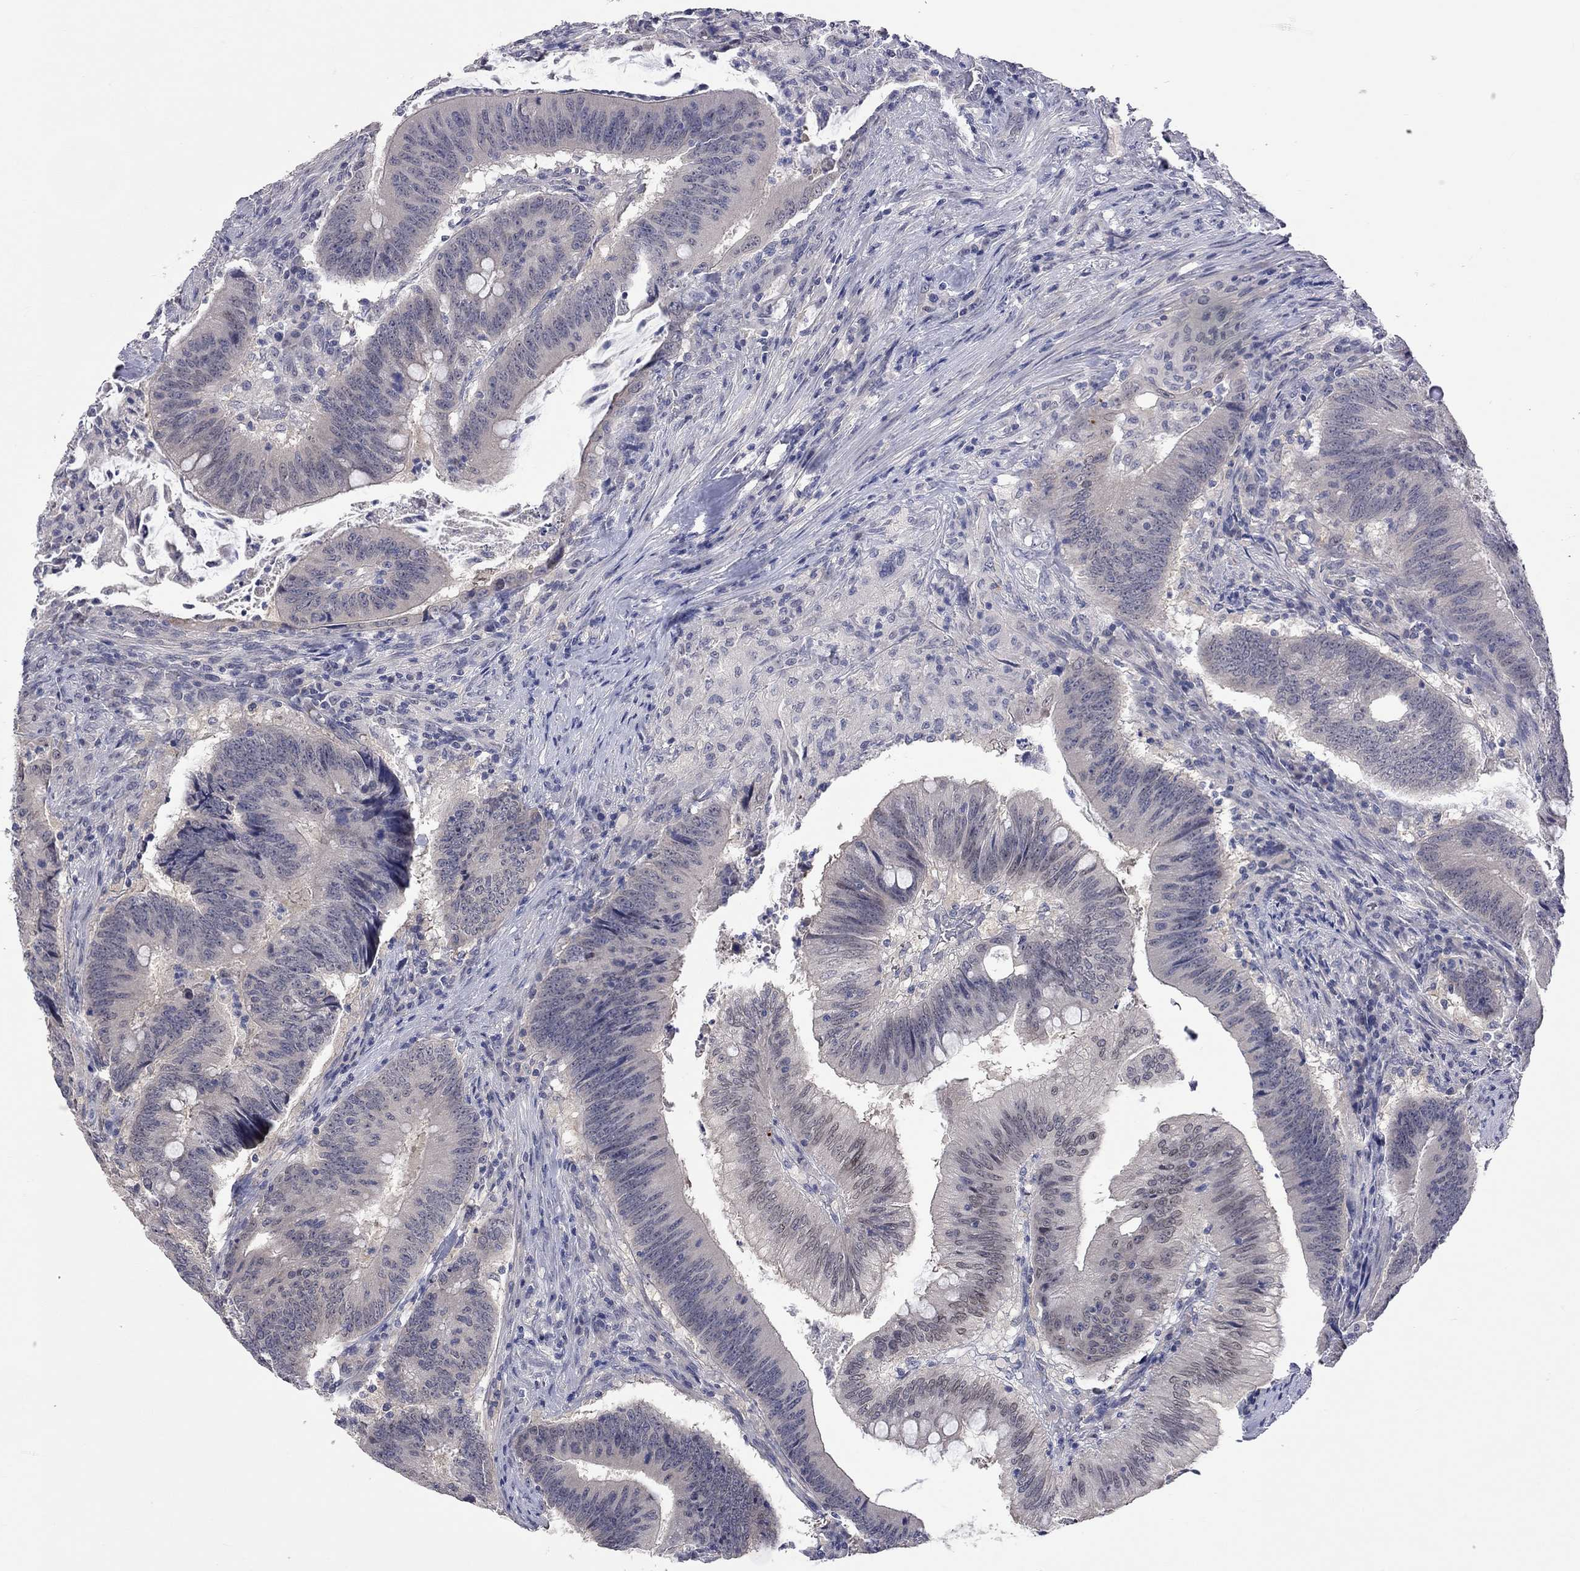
{"staining": {"intensity": "negative", "quantity": "none", "location": "none"}, "tissue": "colorectal cancer", "cell_type": "Tumor cells", "image_type": "cancer", "snomed": [{"axis": "morphology", "description": "Adenocarcinoma, NOS"}, {"axis": "topography", "description": "Colon"}], "caption": "DAB immunohistochemical staining of human adenocarcinoma (colorectal) reveals no significant positivity in tumor cells.", "gene": "FABP12", "patient": {"sex": "female", "age": 87}}